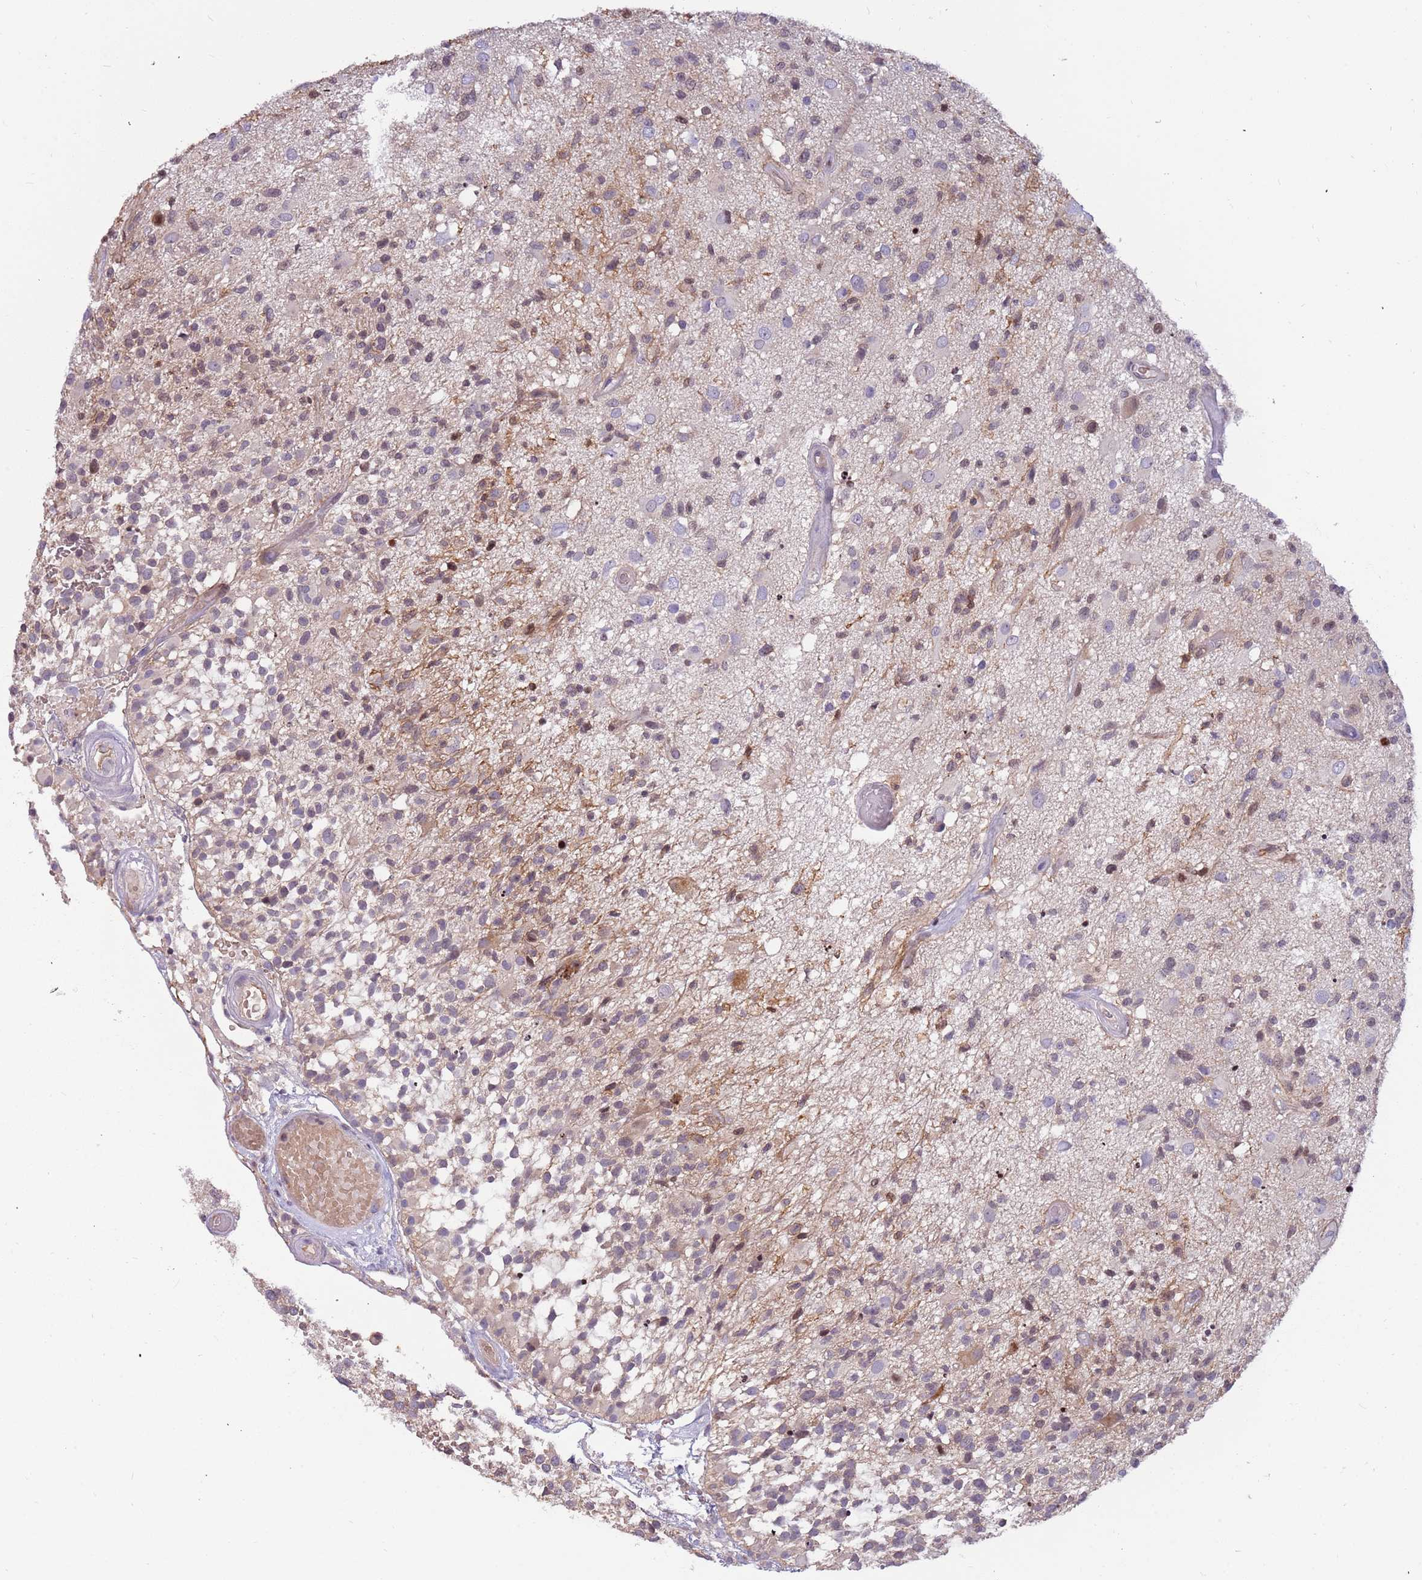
{"staining": {"intensity": "weak", "quantity": "<25%", "location": "cytoplasmic/membranous"}, "tissue": "glioma", "cell_type": "Tumor cells", "image_type": "cancer", "snomed": [{"axis": "morphology", "description": "Glioma, malignant, High grade"}, {"axis": "morphology", "description": "Glioblastoma, NOS"}, {"axis": "topography", "description": "Brain"}], "caption": "The IHC micrograph has no significant positivity in tumor cells of malignant glioma (high-grade) tissue.", "gene": "ARHGEF5", "patient": {"sex": "male", "age": 60}}